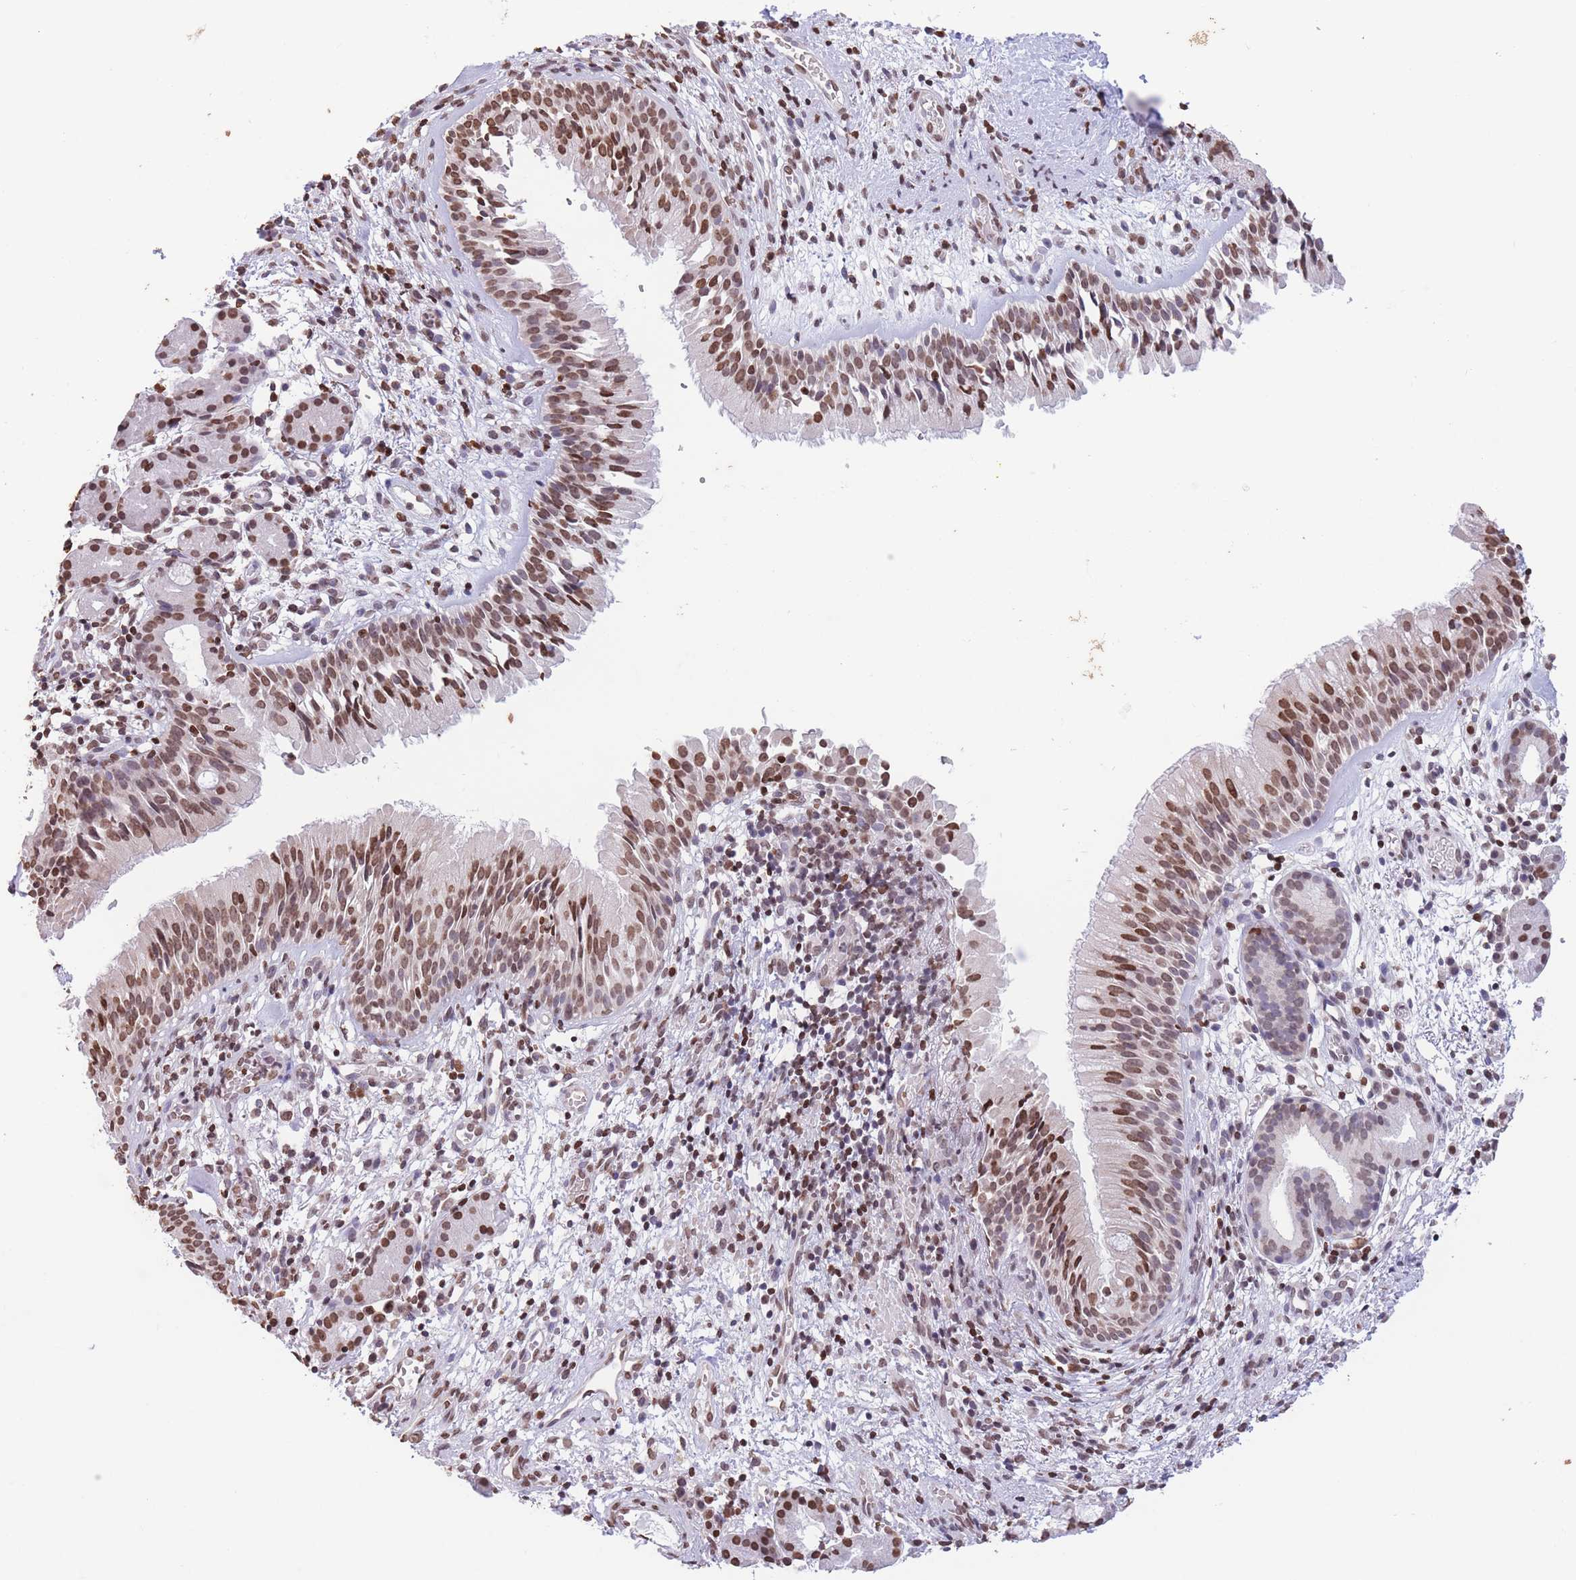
{"staining": {"intensity": "strong", "quantity": ">75%", "location": "nuclear"}, "tissue": "nasopharynx", "cell_type": "Respiratory epithelial cells", "image_type": "normal", "snomed": [{"axis": "morphology", "description": "Normal tissue, NOS"}, {"axis": "topography", "description": "Nasopharynx"}], "caption": "An image of nasopharynx stained for a protein reveals strong nuclear brown staining in respiratory epithelial cells.", "gene": "H2BC10", "patient": {"sex": "male", "age": 65}}